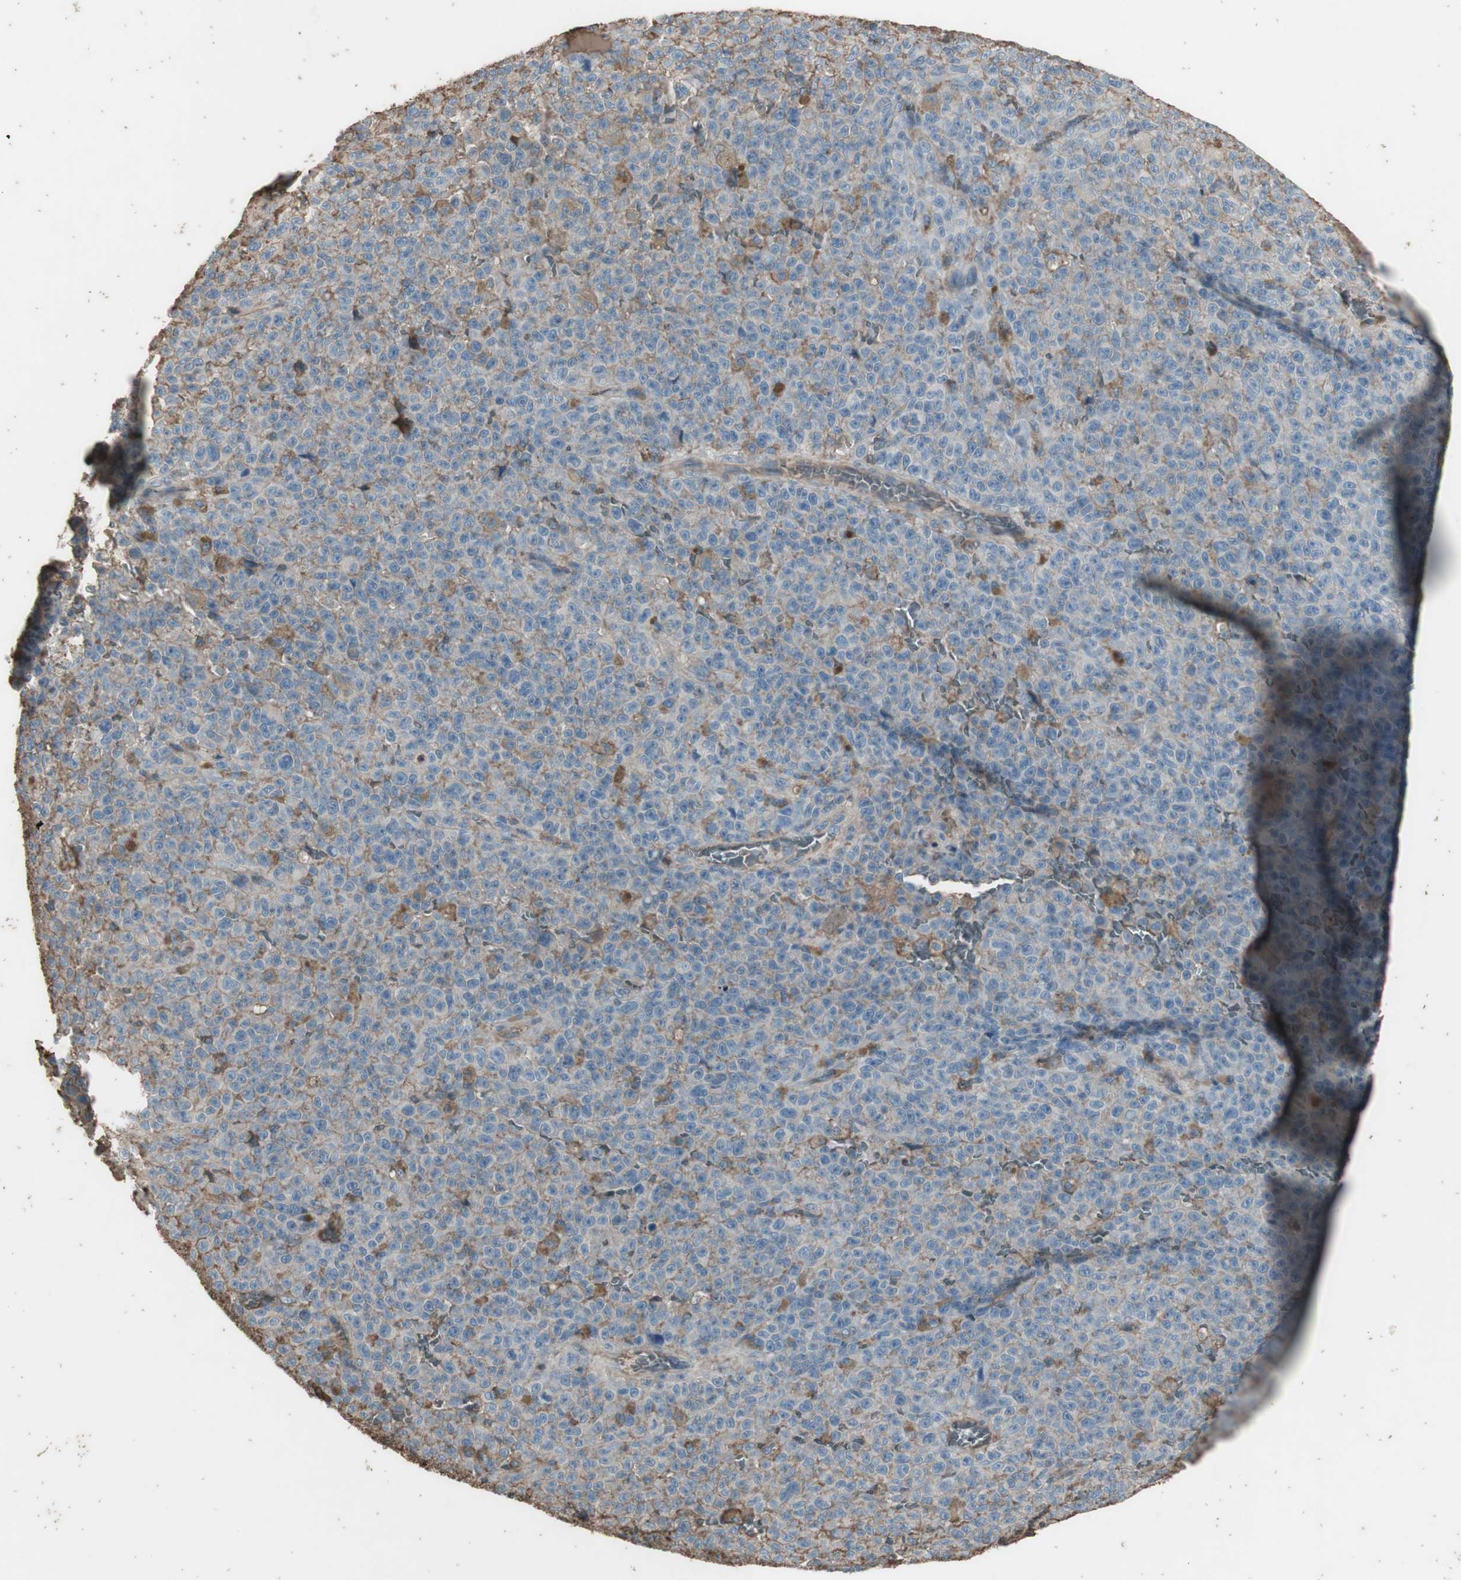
{"staining": {"intensity": "negative", "quantity": "none", "location": "none"}, "tissue": "melanoma", "cell_type": "Tumor cells", "image_type": "cancer", "snomed": [{"axis": "morphology", "description": "Malignant melanoma, NOS"}, {"axis": "topography", "description": "Skin"}], "caption": "This is an immunohistochemistry histopathology image of melanoma. There is no expression in tumor cells.", "gene": "MMP14", "patient": {"sex": "female", "age": 82}}